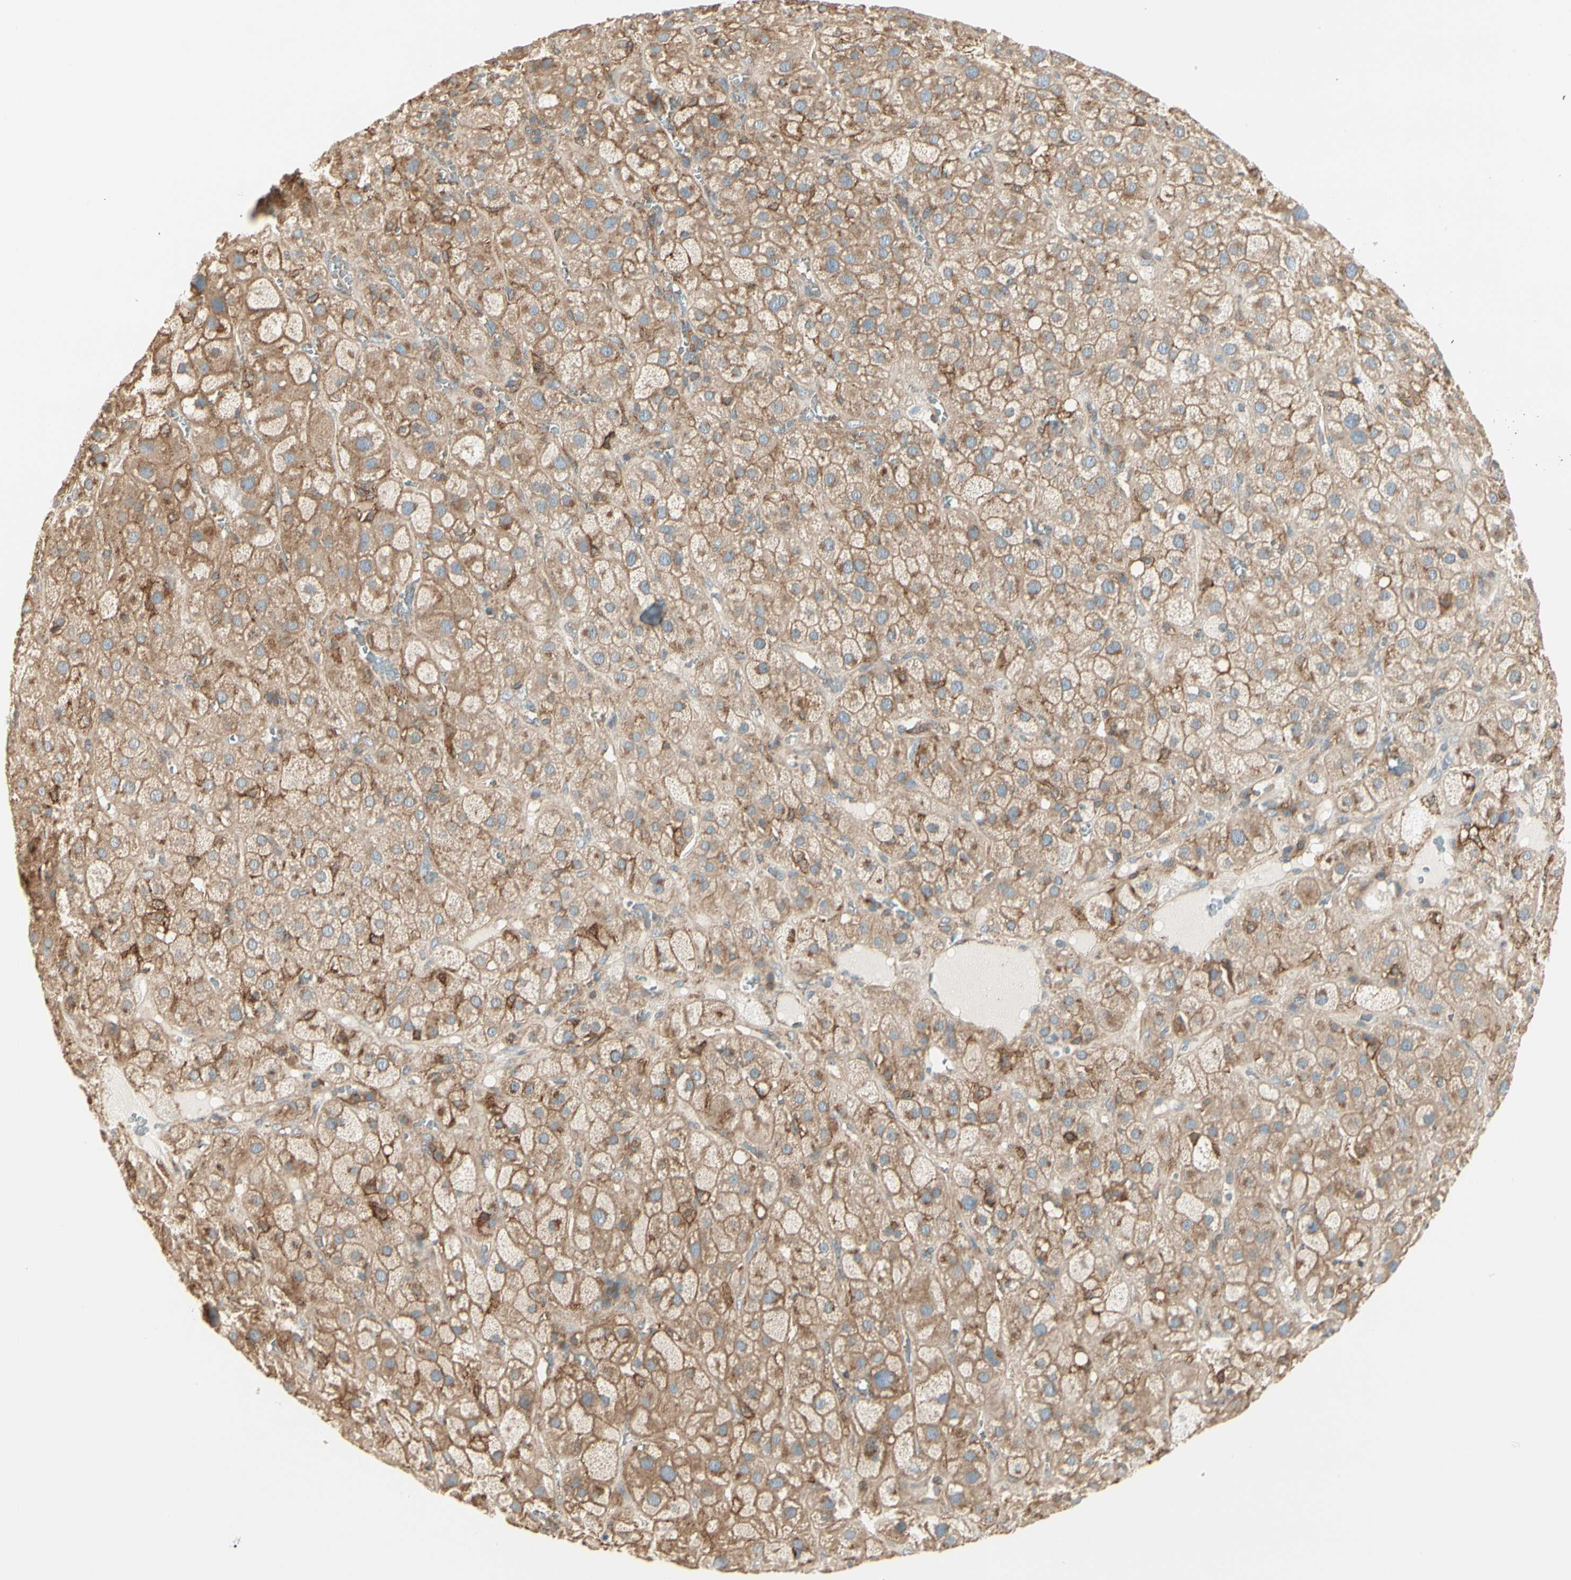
{"staining": {"intensity": "moderate", "quantity": ">75%", "location": "cytoplasmic/membranous"}, "tissue": "adrenal gland", "cell_type": "Glandular cells", "image_type": "normal", "snomed": [{"axis": "morphology", "description": "Normal tissue, NOS"}, {"axis": "topography", "description": "Adrenal gland"}], "caption": "Immunohistochemical staining of benign adrenal gland exhibits moderate cytoplasmic/membranous protein expression in about >75% of glandular cells.", "gene": "AGFG1", "patient": {"sex": "female", "age": 47}}